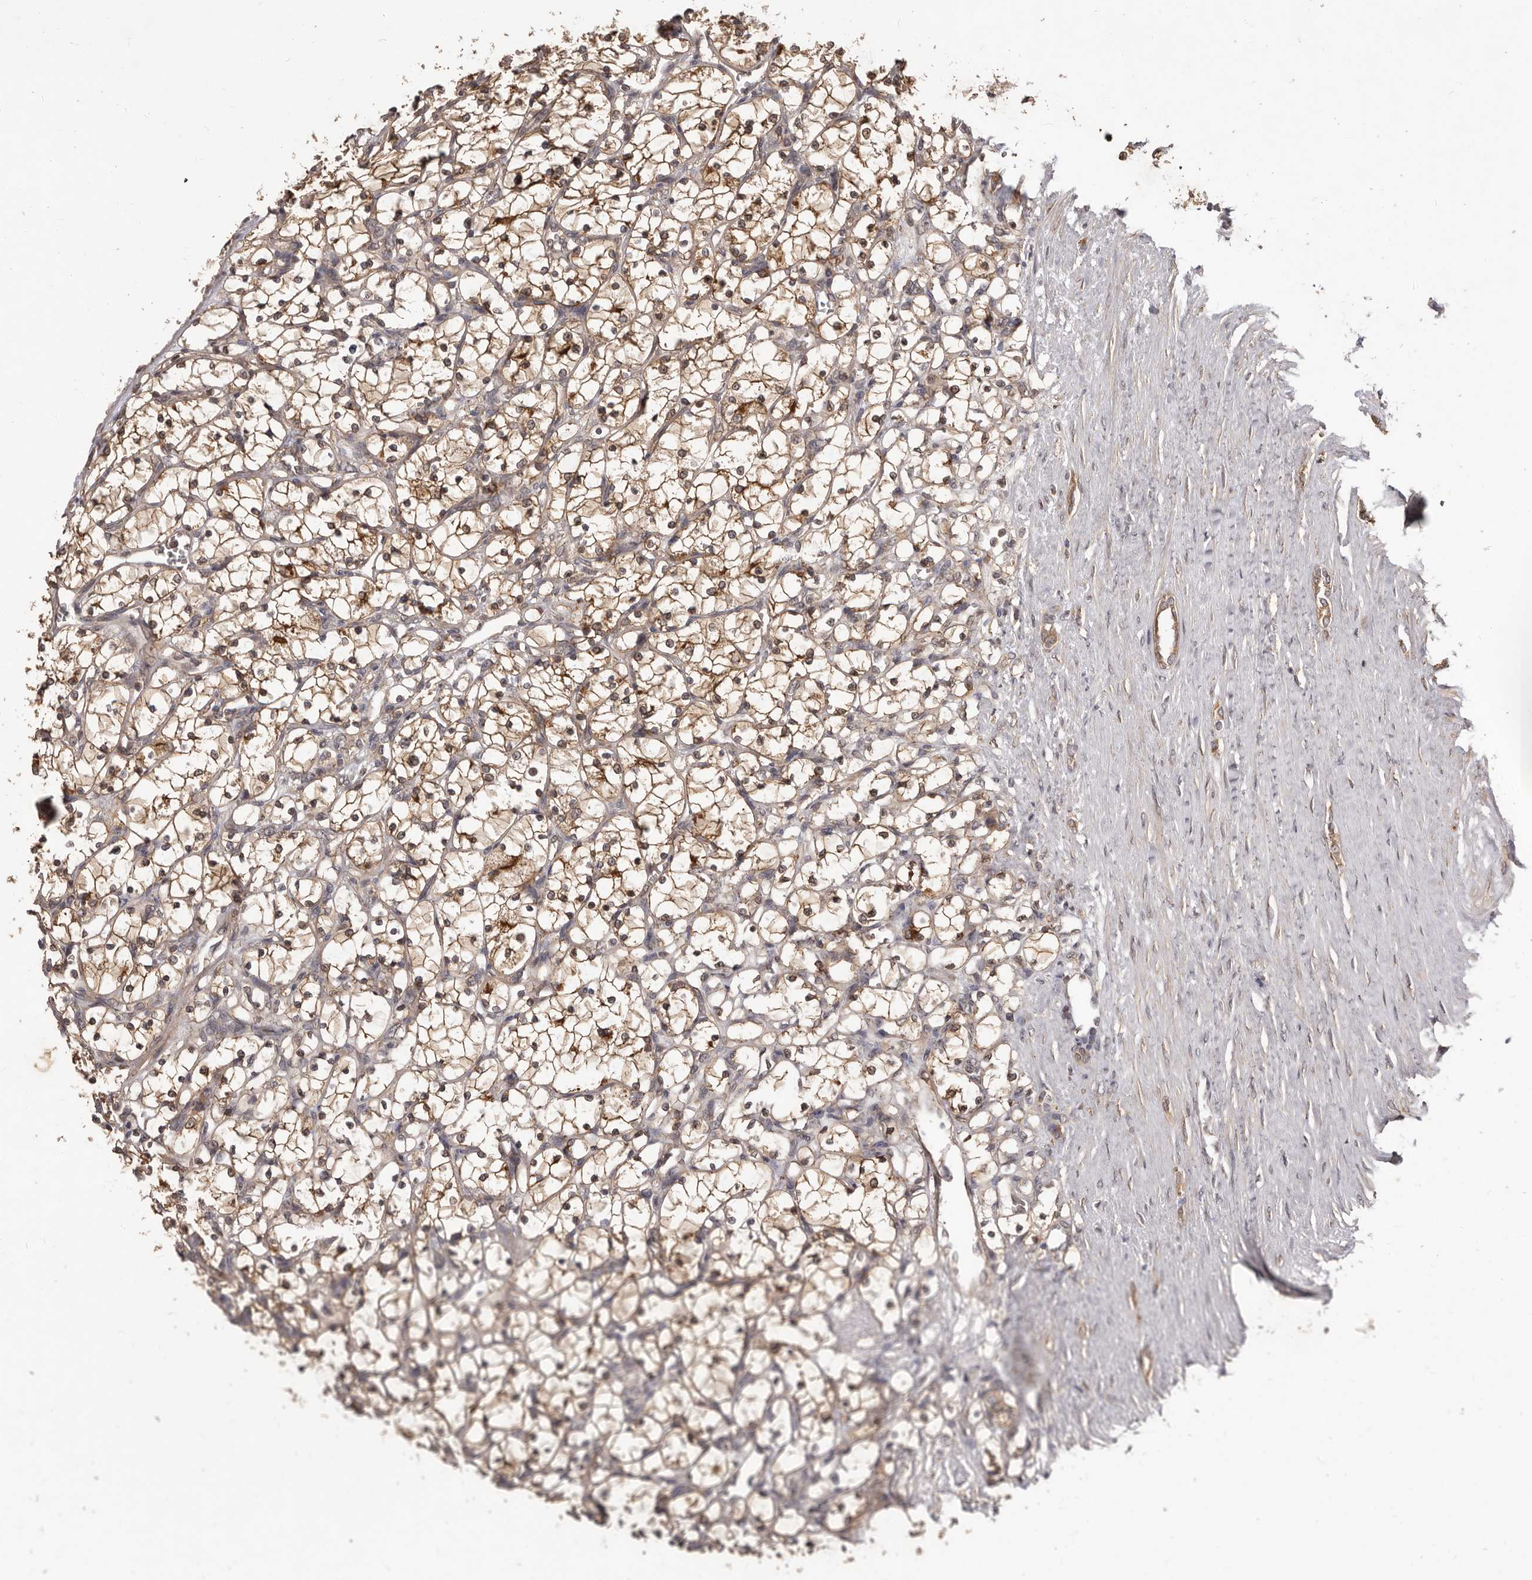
{"staining": {"intensity": "moderate", "quantity": ">75%", "location": "cytoplasmic/membranous"}, "tissue": "renal cancer", "cell_type": "Tumor cells", "image_type": "cancer", "snomed": [{"axis": "morphology", "description": "Adenocarcinoma, NOS"}, {"axis": "topography", "description": "Kidney"}], "caption": "Adenocarcinoma (renal) stained with immunohistochemistry exhibits moderate cytoplasmic/membranous staining in approximately >75% of tumor cells.", "gene": "MTO1", "patient": {"sex": "female", "age": 69}}